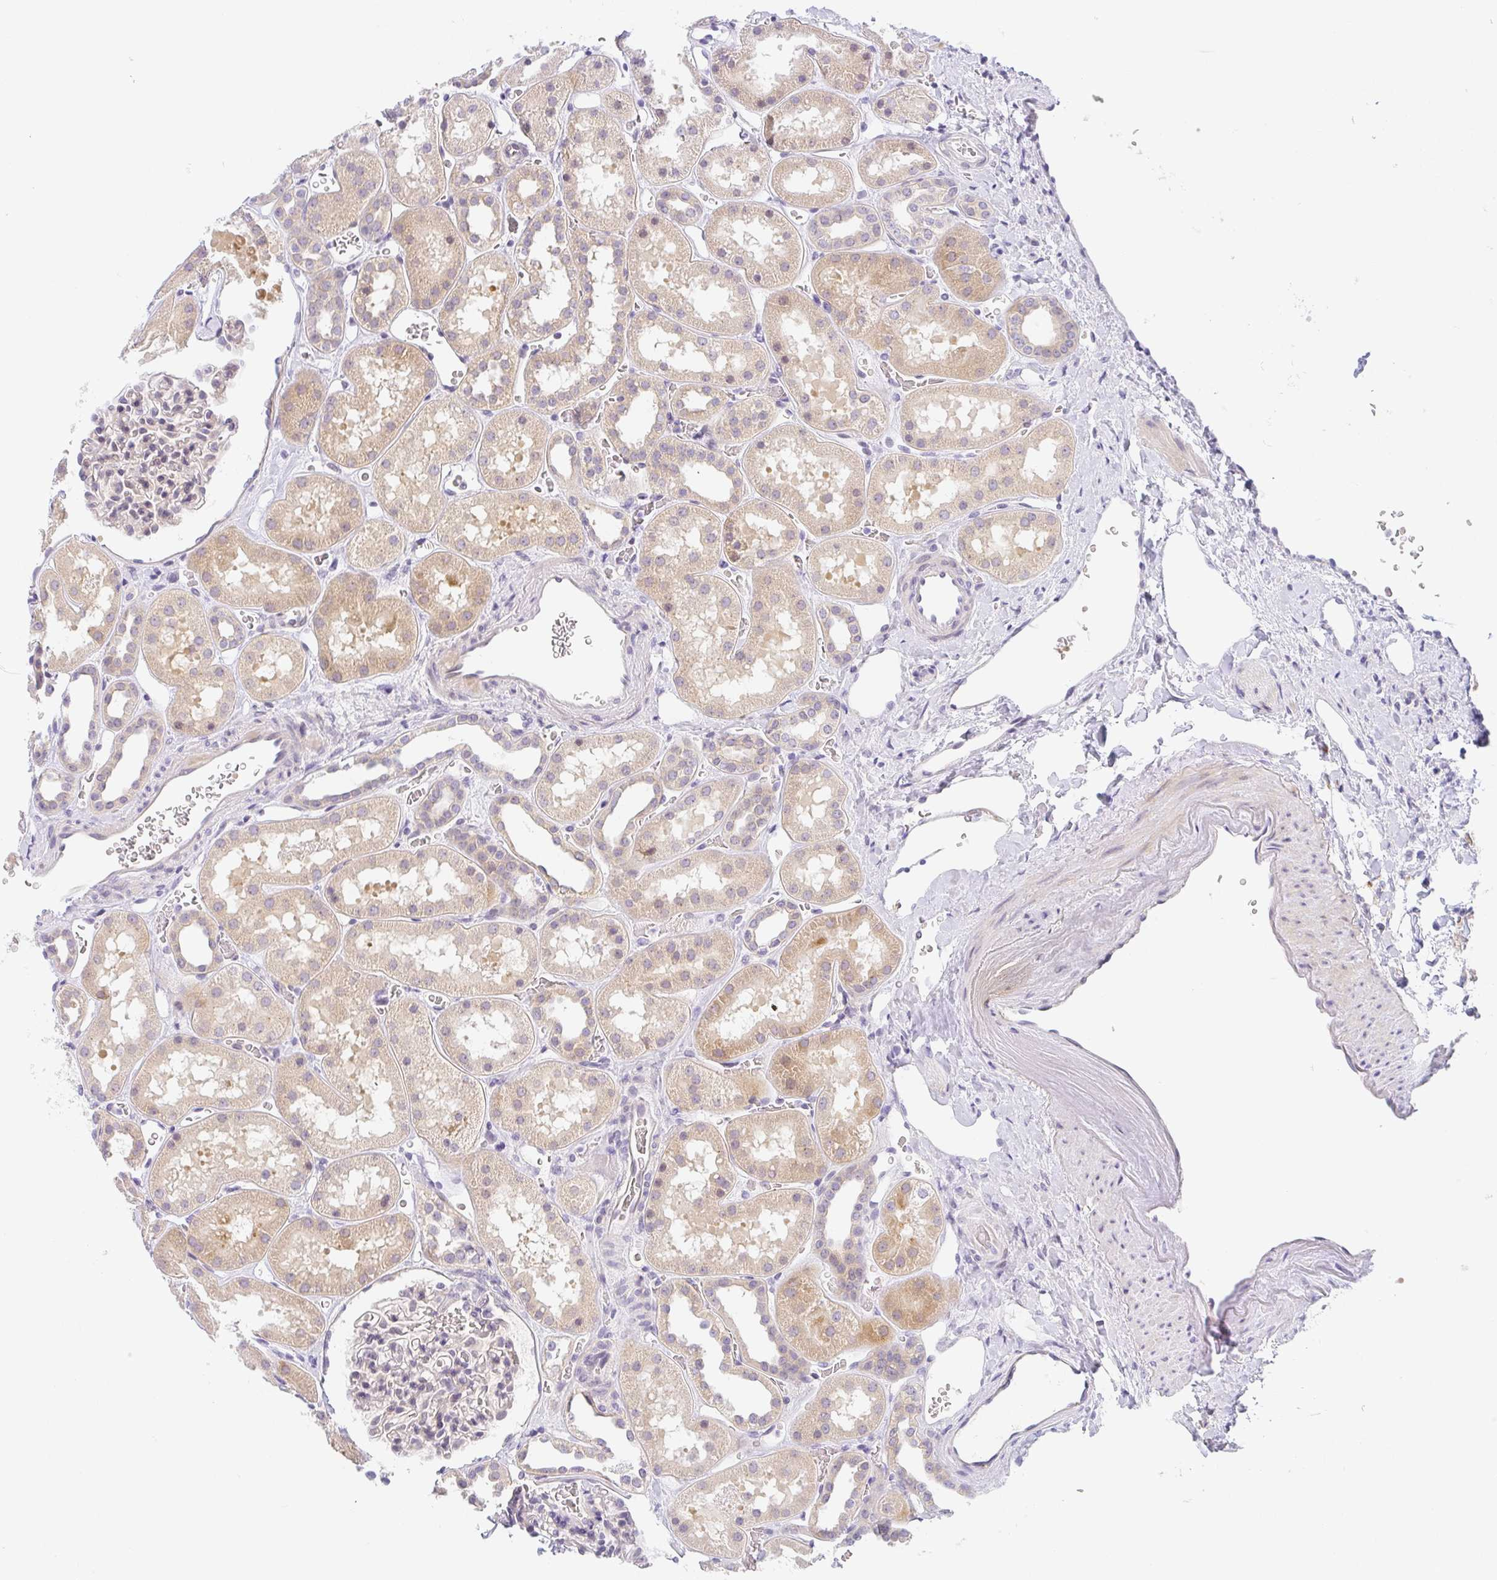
{"staining": {"intensity": "weak", "quantity": "25%-75%", "location": "nuclear"}, "tissue": "kidney", "cell_type": "Cells in glomeruli", "image_type": "normal", "snomed": [{"axis": "morphology", "description": "Normal tissue, NOS"}, {"axis": "topography", "description": "Kidney"}], "caption": "Cells in glomeruli exhibit weak nuclear staining in about 25%-75% of cells in benign kidney.", "gene": "TMEM86A", "patient": {"sex": "female", "age": 41}}